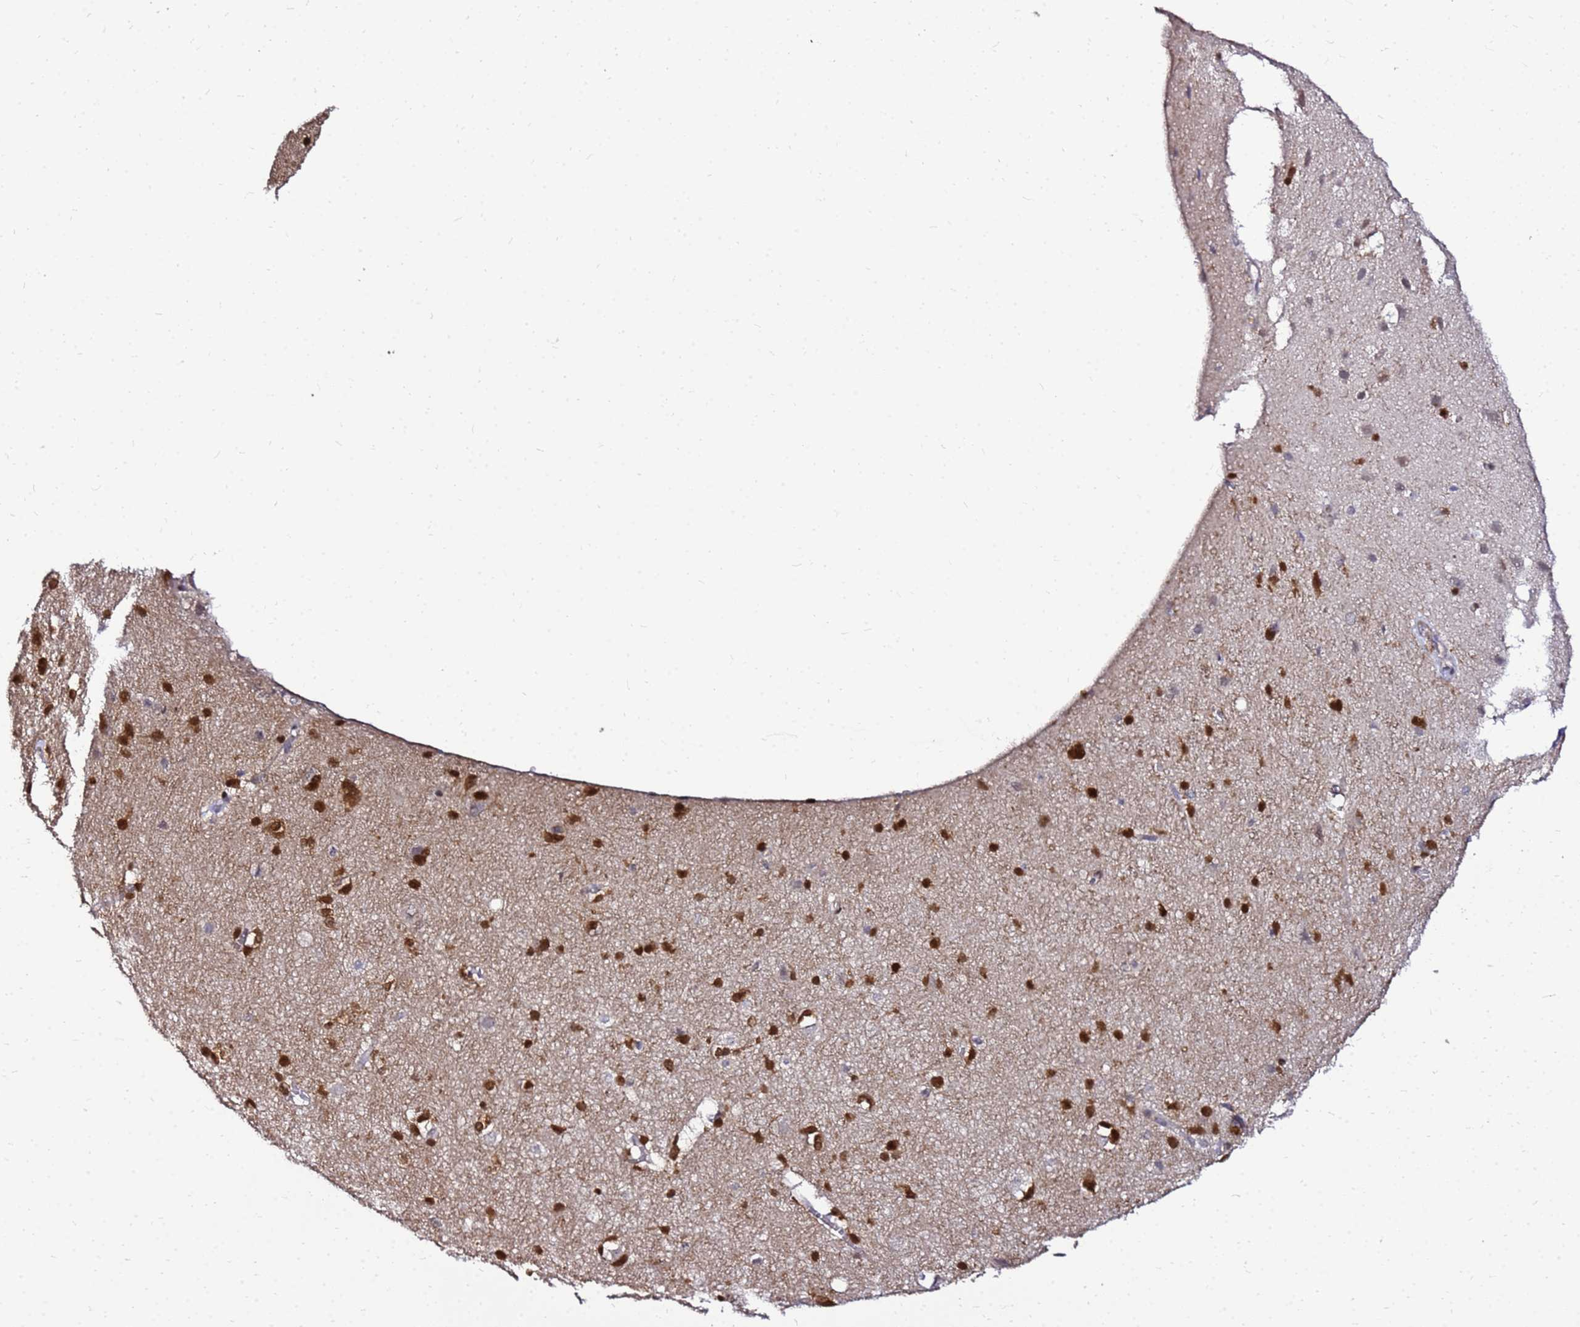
{"staining": {"intensity": "negative", "quantity": "none", "location": "none"}, "tissue": "cerebral cortex", "cell_type": "Endothelial cells", "image_type": "normal", "snomed": [{"axis": "morphology", "description": "Normal tissue, NOS"}, {"axis": "topography", "description": "Cerebral cortex"}], "caption": "Immunohistochemistry (IHC) of normal human cerebral cortex exhibits no expression in endothelial cells.", "gene": "DBNDD2", "patient": {"sex": "male", "age": 54}}